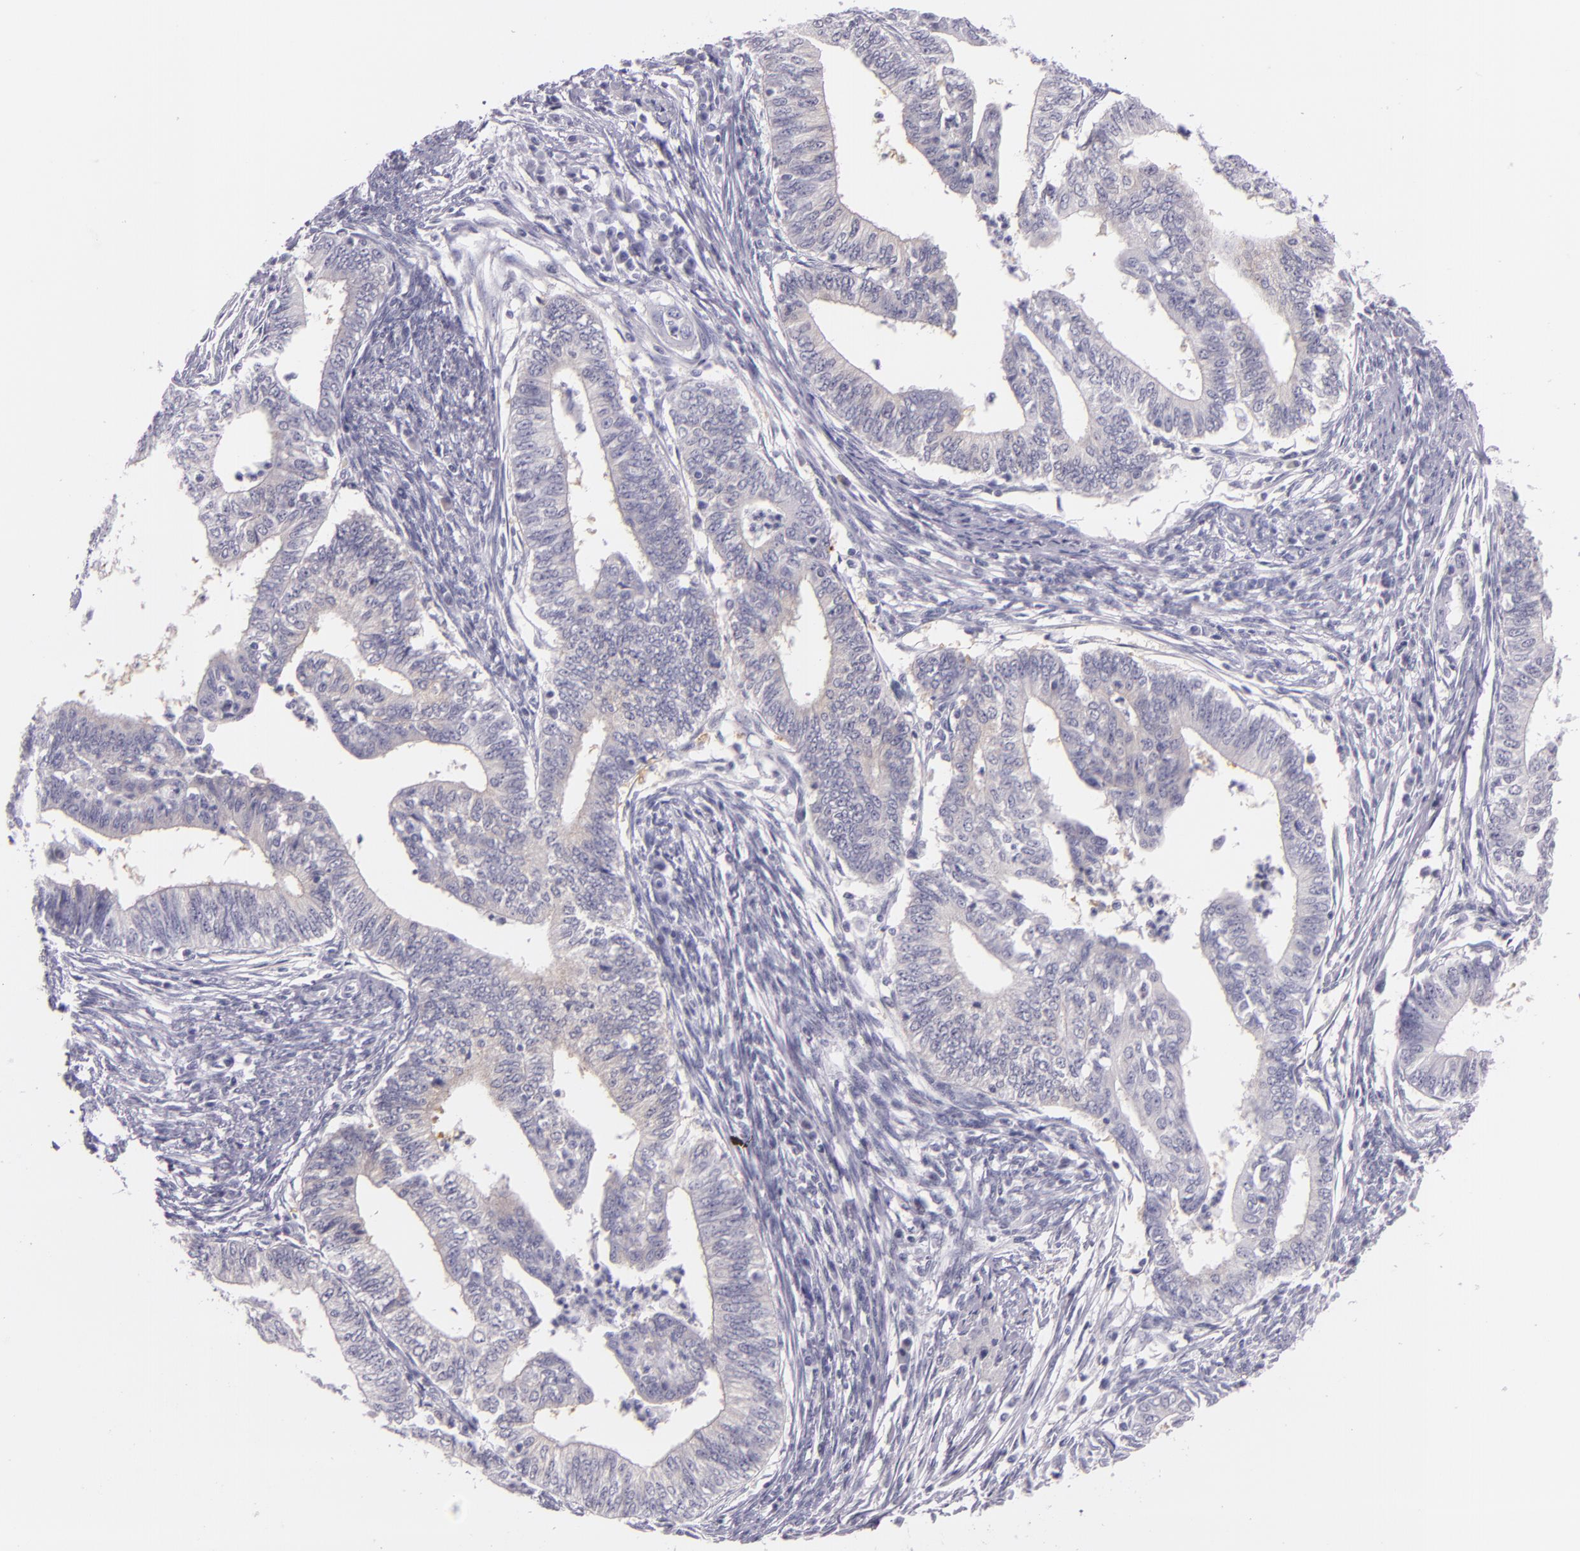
{"staining": {"intensity": "negative", "quantity": "none", "location": "none"}, "tissue": "endometrial cancer", "cell_type": "Tumor cells", "image_type": "cancer", "snomed": [{"axis": "morphology", "description": "Adenocarcinoma, NOS"}, {"axis": "topography", "description": "Endometrium"}], "caption": "Adenocarcinoma (endometrial) was stained to show a protein in brown. There is no significant expression in tumor cells.", "gene": "HSP90AA1", "patient": {"sex": "female", "age": 66}}